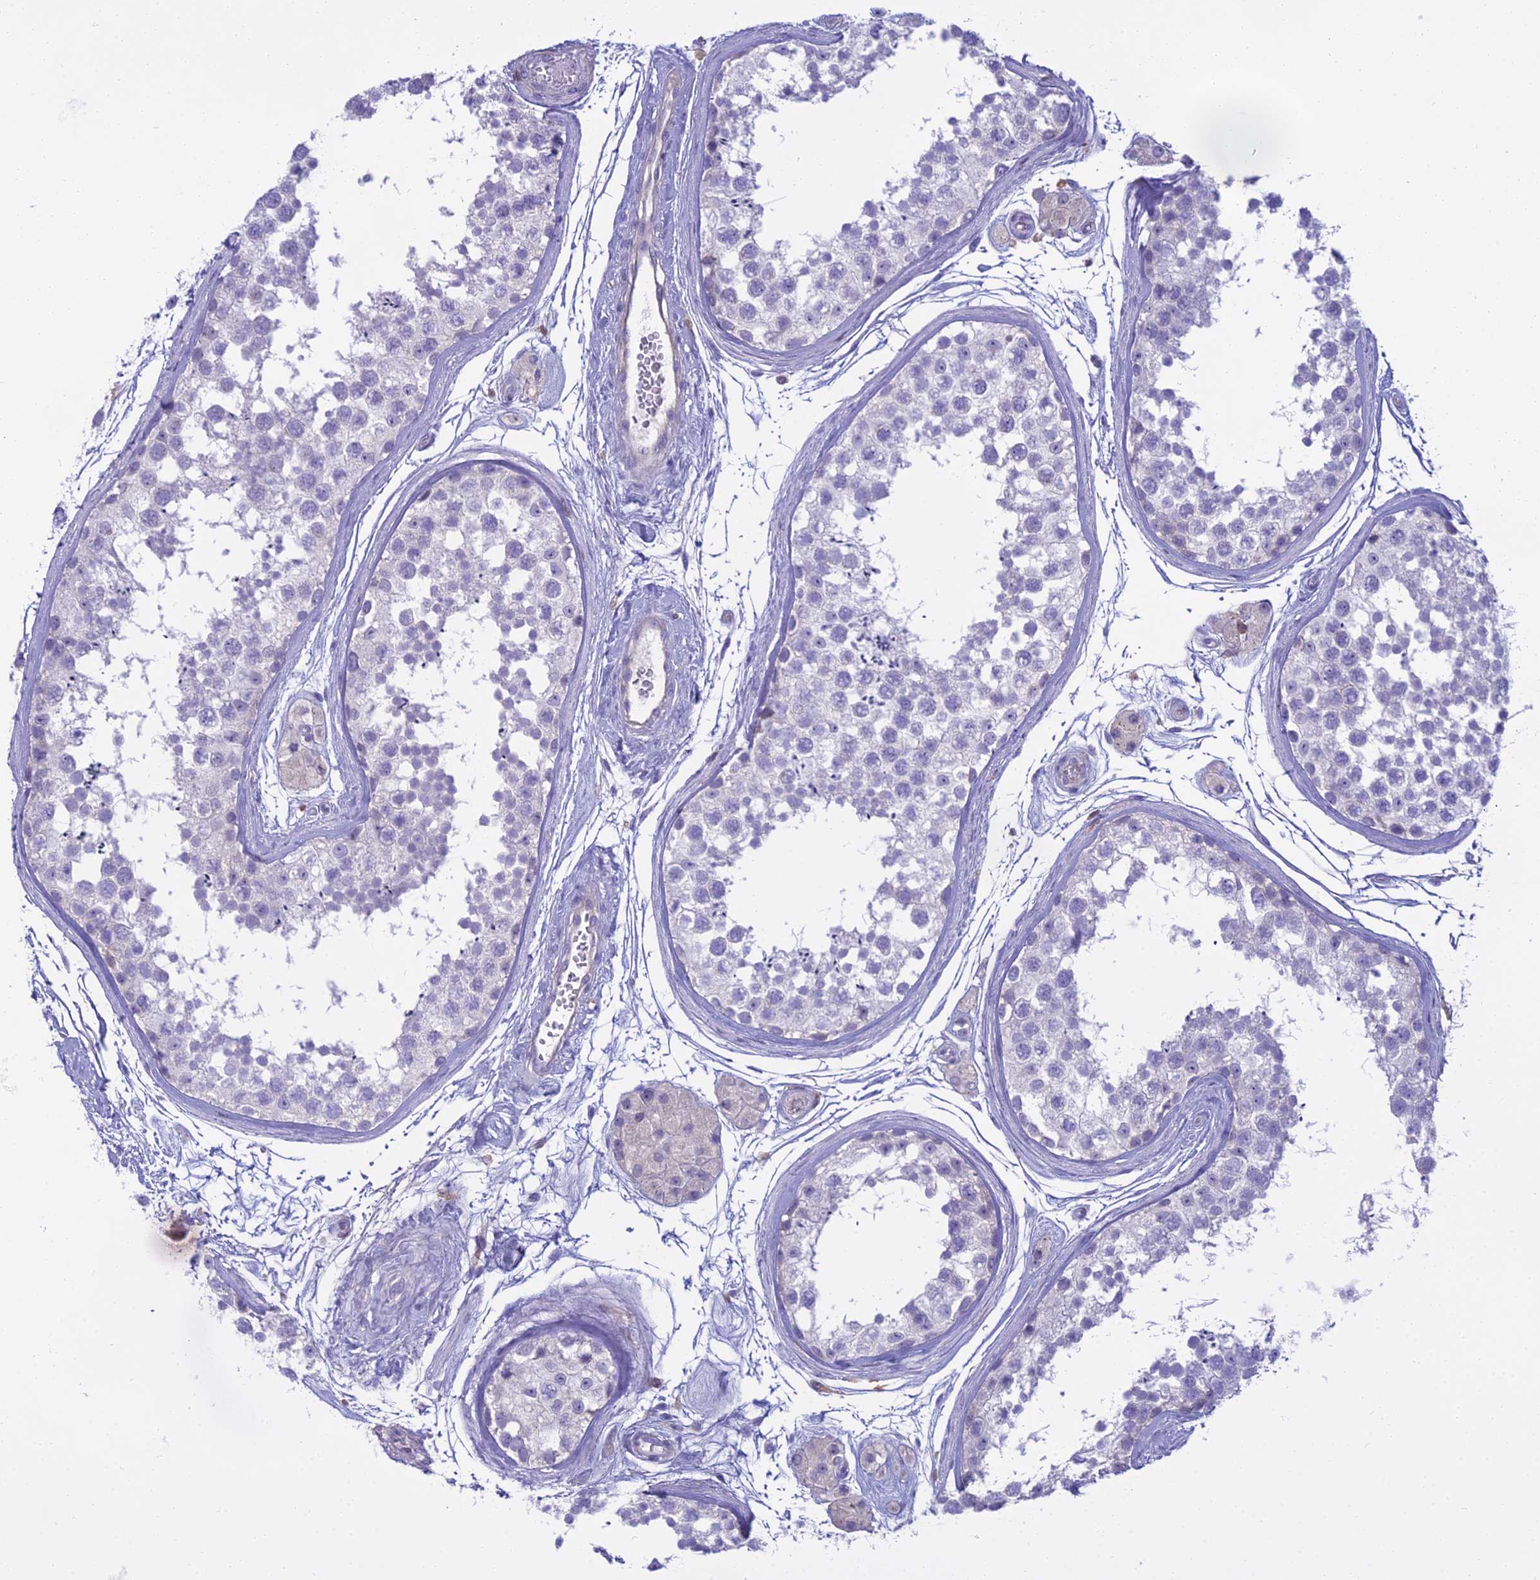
{"staining": {"intensity": "negative", "quantity": "none", "location": "none"}, "tissue": "testis", "cell_type": "Cells in seminiferous ducts", "image_type": "normal", "snomed": [{"axis": "morphology", "description": "Normal tissue, NOS"}, {"axis": "topography", "description": "Testis"}], "caption": "An immunohistochemistry image of normal testis is shown. There is no staining in cells in seminiferous ducts of testis.", "gene": "BLNK", "patient": {"sex": "male", "age": 56}}